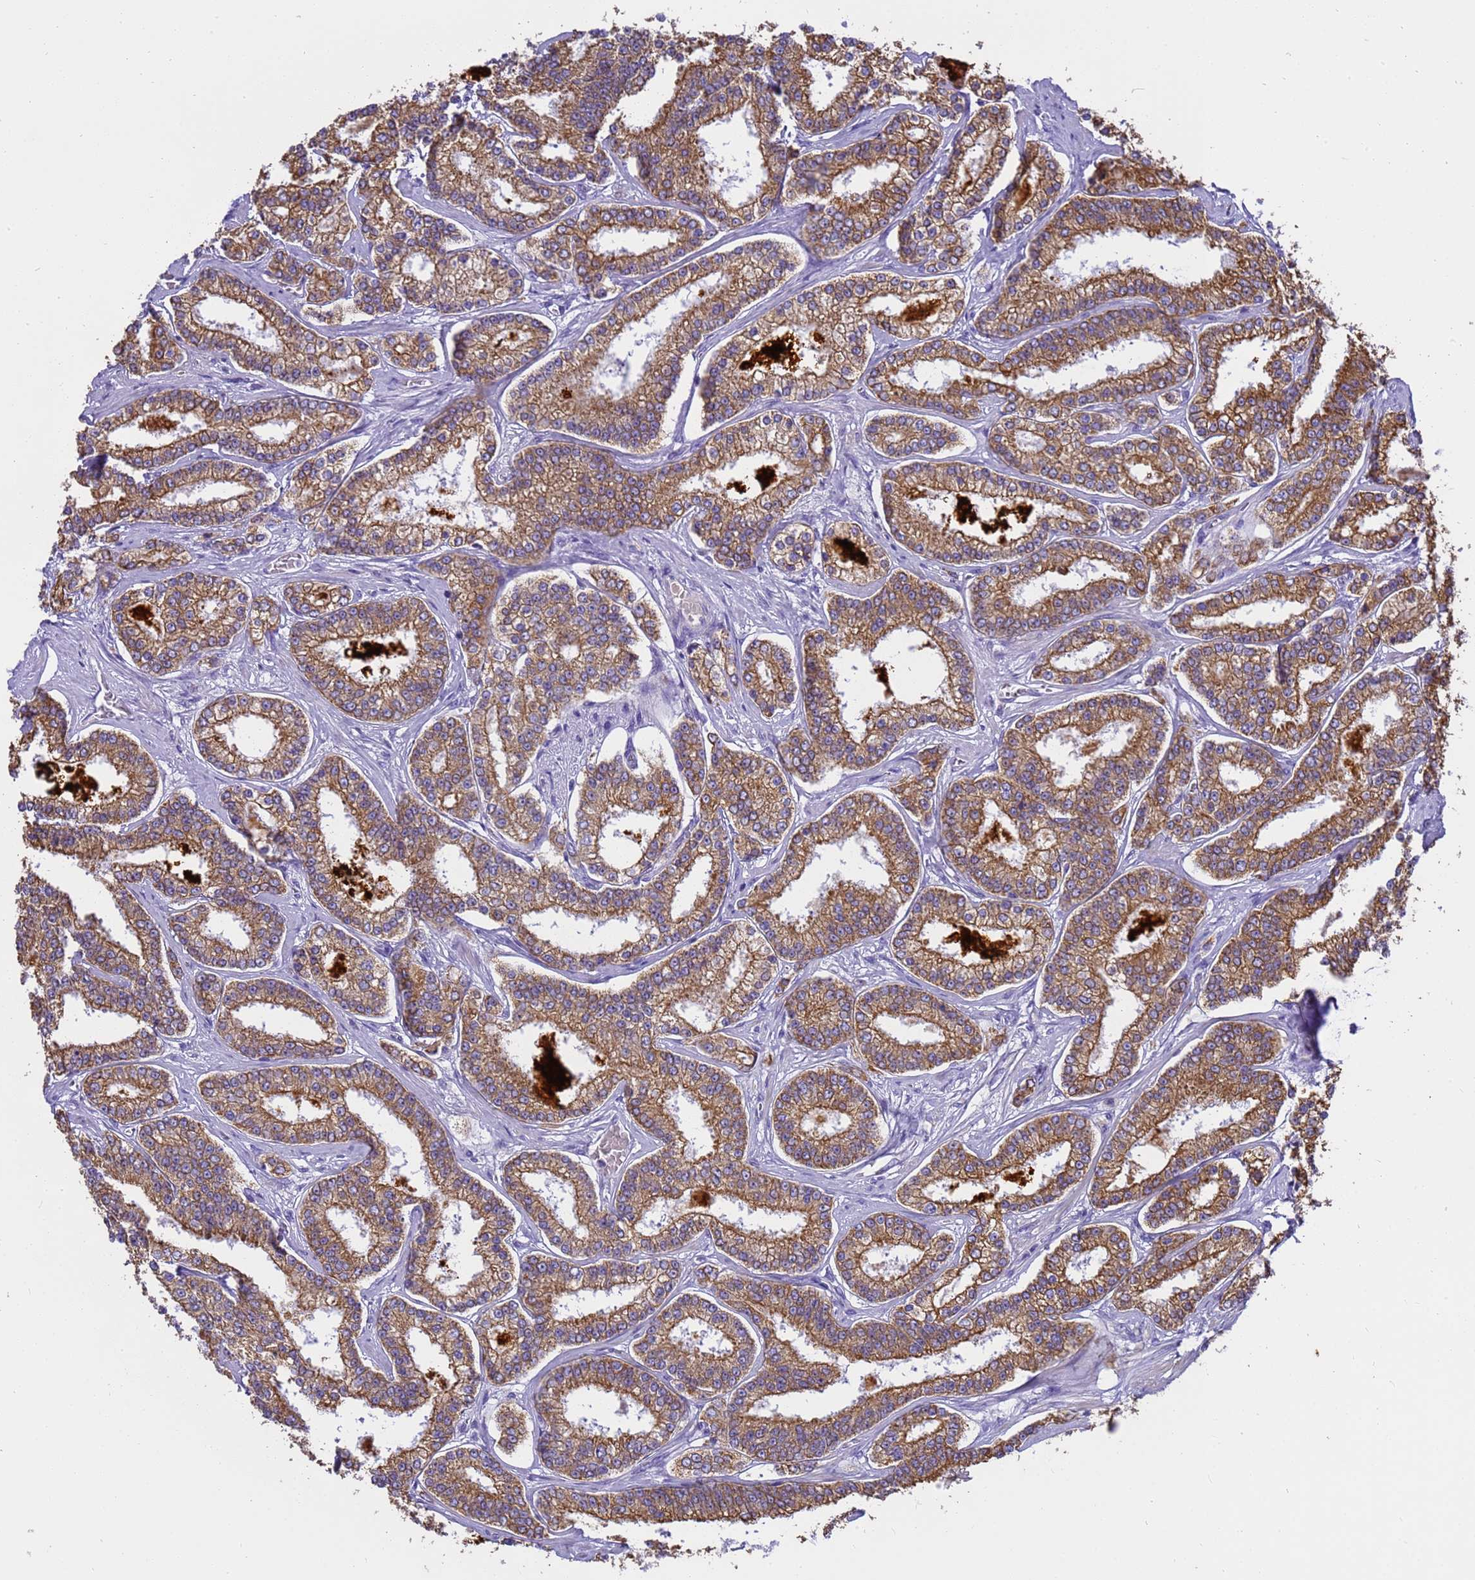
{"staining": {"intensity": "moderate", "quantity": ">75%", "location": "cytoplasmic/membranous"}, "tissue": "prostate cancer", "cell_type": "Tumor cells", "image_type": "cancer", "snomed": [{"axis": "morphology", "description": "Normal tissue, NOS"}, {"axis": "morphology", "description": "Adenocarcinoma, High grade"}, {"axis": "topography", "description": "Prostate"}], "caption": "Prostate adenocarcinoma (high-grade) stained with a protein marker shows moderate staining in tumor cells.", "gene": "PIEZO2", "patient": {"sex": "male", "age": 83}}